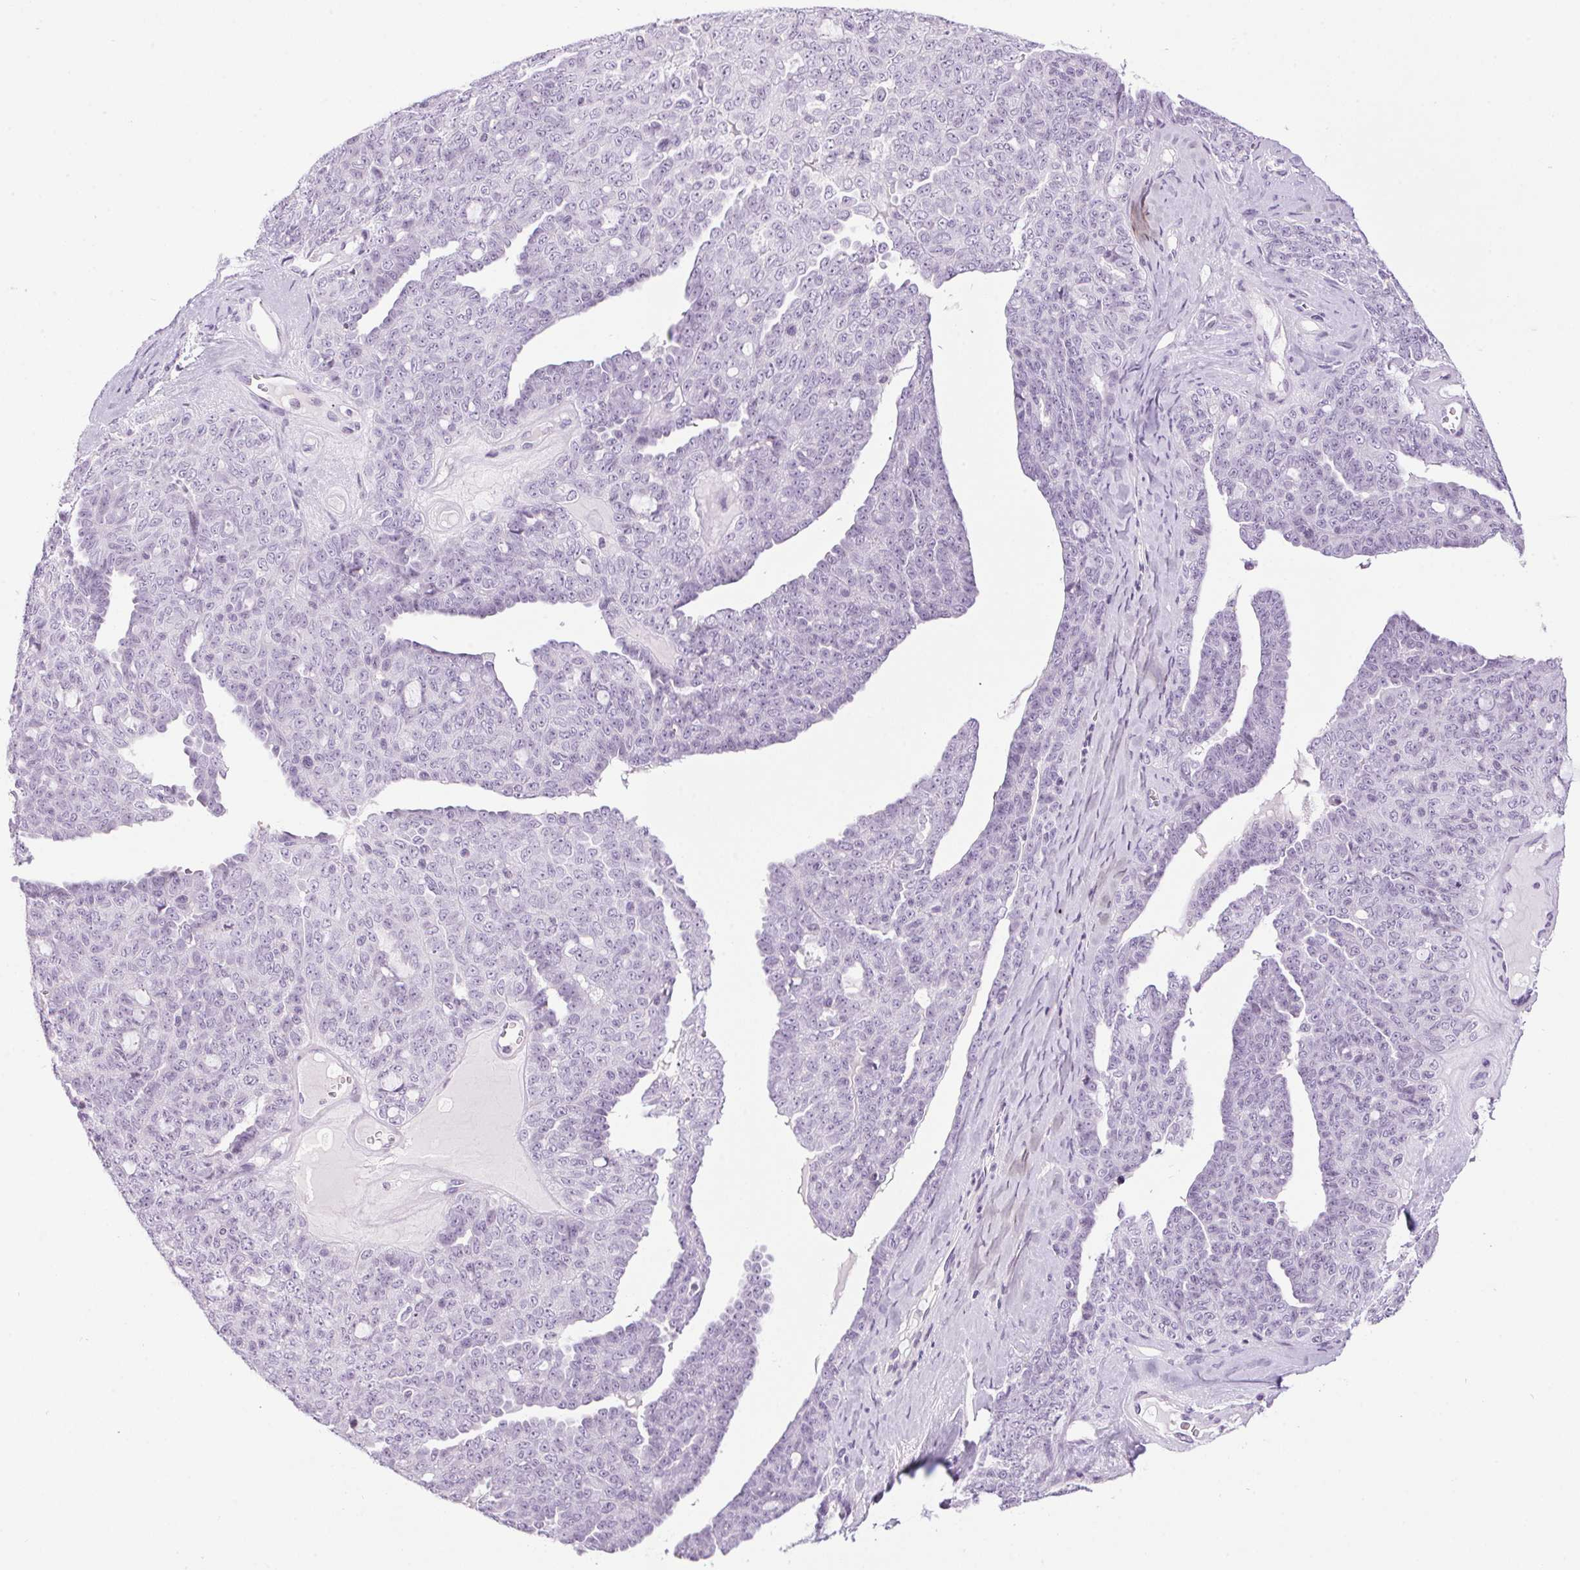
{"staining": {"intensity": "negative", "quantity": "none", "location": "none"}, "tissue": "ovarian cancer", "cell_type": "Tumor cells", "image_type": "cancer", "snomed": [{"axis": "morphology", "description": "Cystadenocarcinoma, serous, NOS"}, {"axis": "topography", "description": "Ovary"}], "caption": "Tumor cells are negative for brown protein staining in ovarian serous cystadenocarcinoma.", "gene": "TMEM88B", "patient": {"sex": "female", "age": 71}}